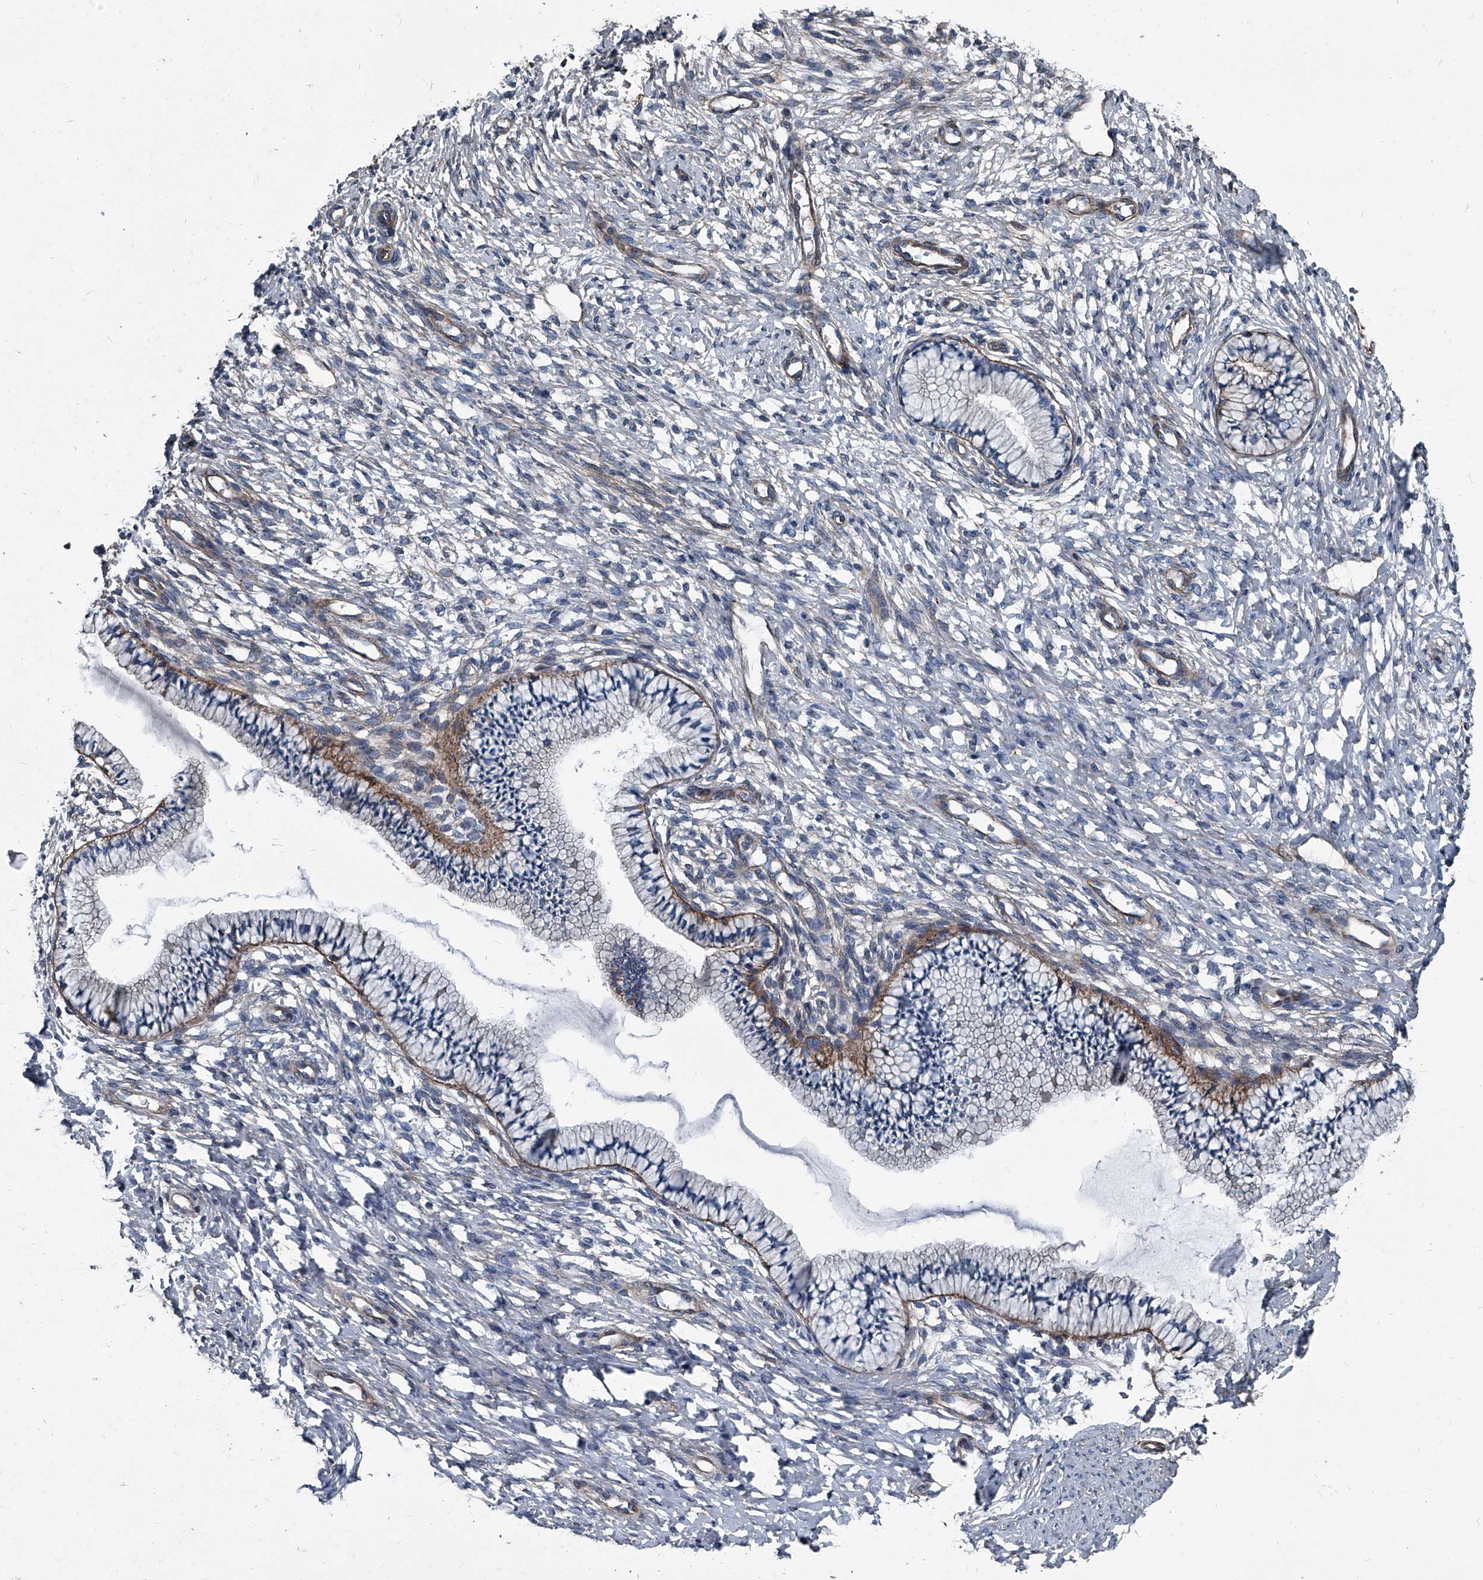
{"staining": {"intensity": "moderate", "quantity": "25%-75%", "location": "cytoplasmic/membranous"}, "tissue": "cervix", "cell_type": "Glandular cells", "image_type": "normal", "snomed": [{"axis": "morphology", "description": "Normal tissue, NOS"}, {"axis": "topography", "description": "Cervix"}], "caption": "Immunohistochemical staining of benign human cervix displays moderate cytoplasmic/membranous protein positivity in approximately 25%-75% of glandular cells. Using DAB (brown) and hematoxylin (blue) stains, captured at high magnification using brightfield microscopy.", "gene": "PLEC", "patient": {"sex": "female", "age": 36}}